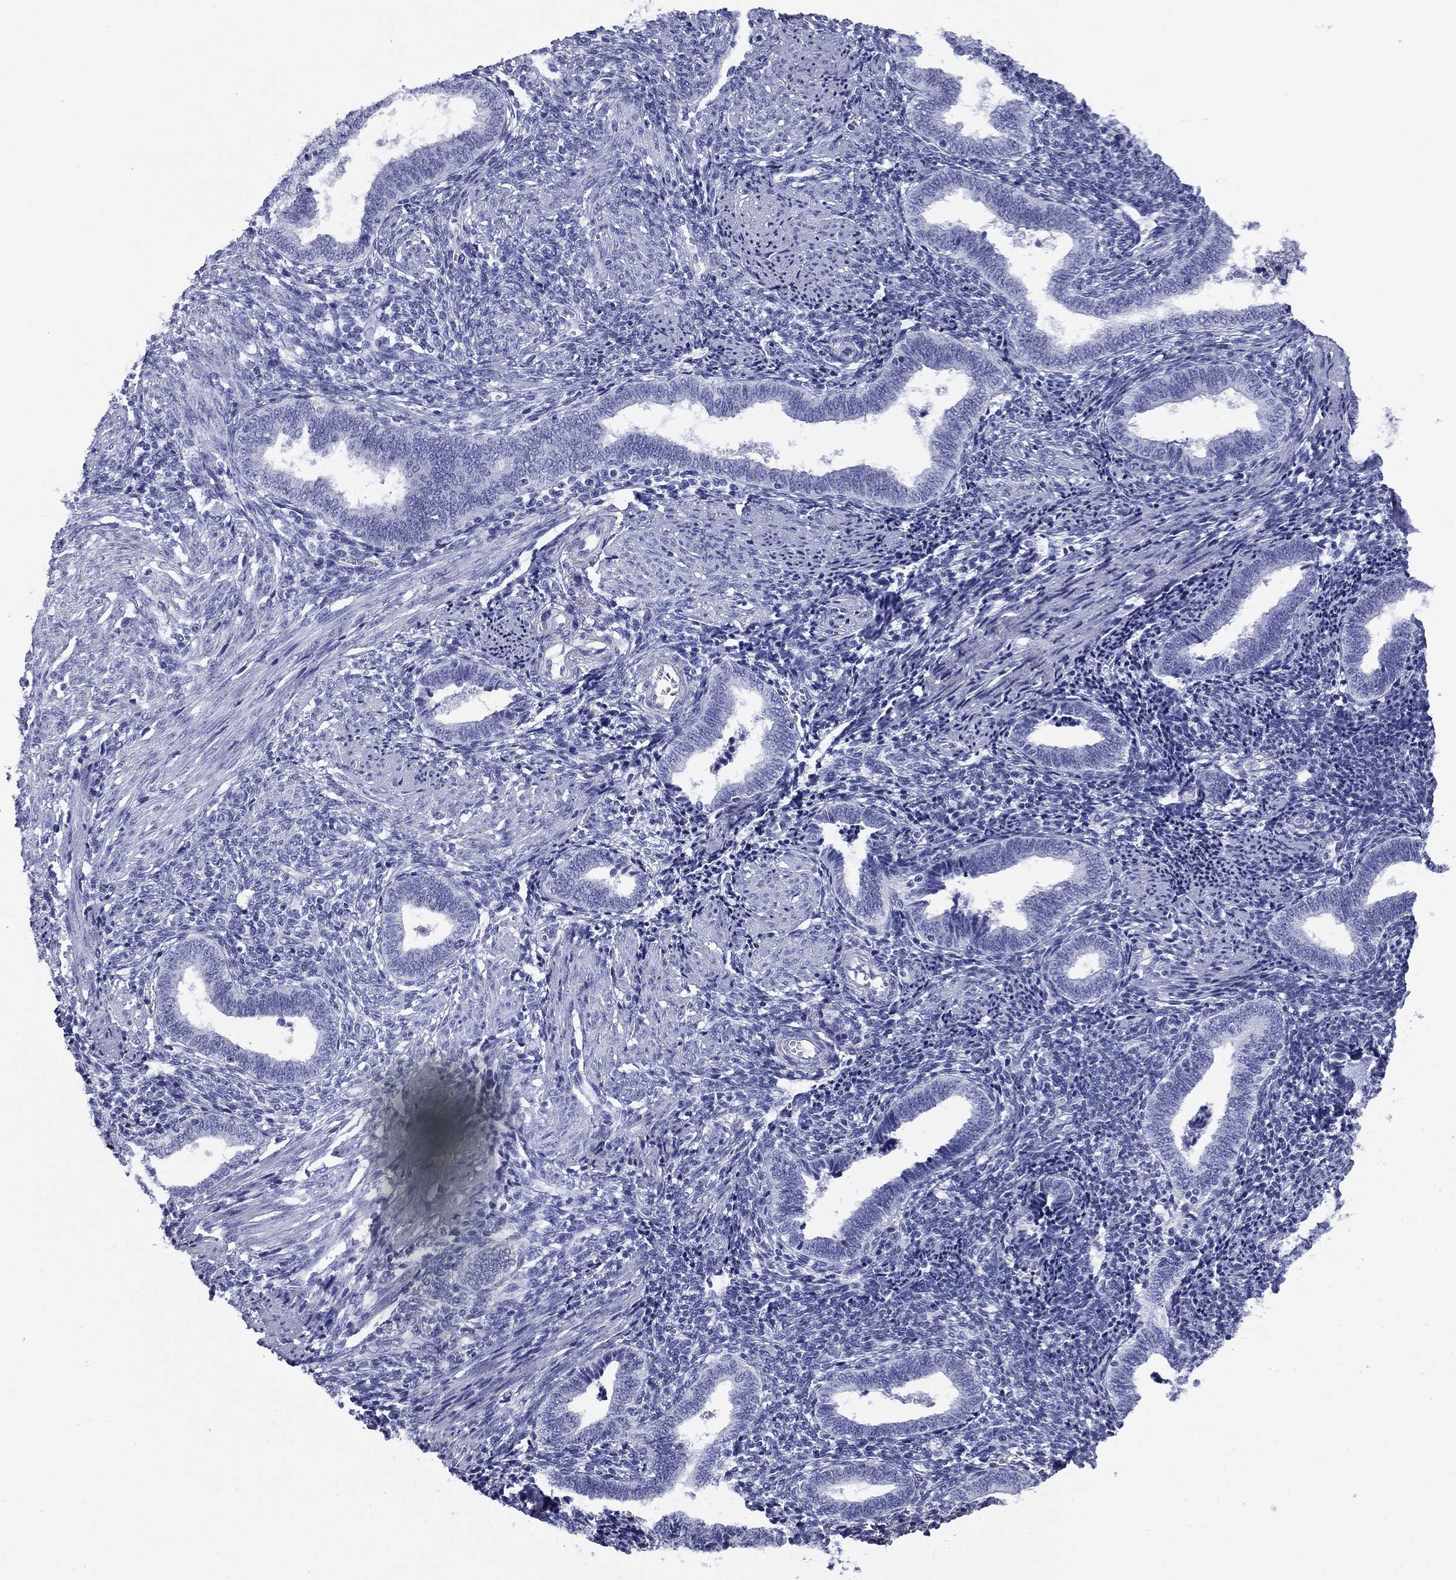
{"staining": {"intensity": "negative", "quantity": "none", "location": "none"}, "tissue": "endometrium", "cell_type": "Cells in endometrial stroma", "image_type": "normal", "snomed": [{"axis": "morphology", "description": "Normal tissue, NOS"}, {"axis": "topography", "description": "Endometrium"}], "caption": "This is a image of immunohistochemistry staining of unremarkable endometrium, which shows no expression in cells in endometrial stroma.", "gene": "NPPA", "patient": {"sex": "female", "age": 42}}